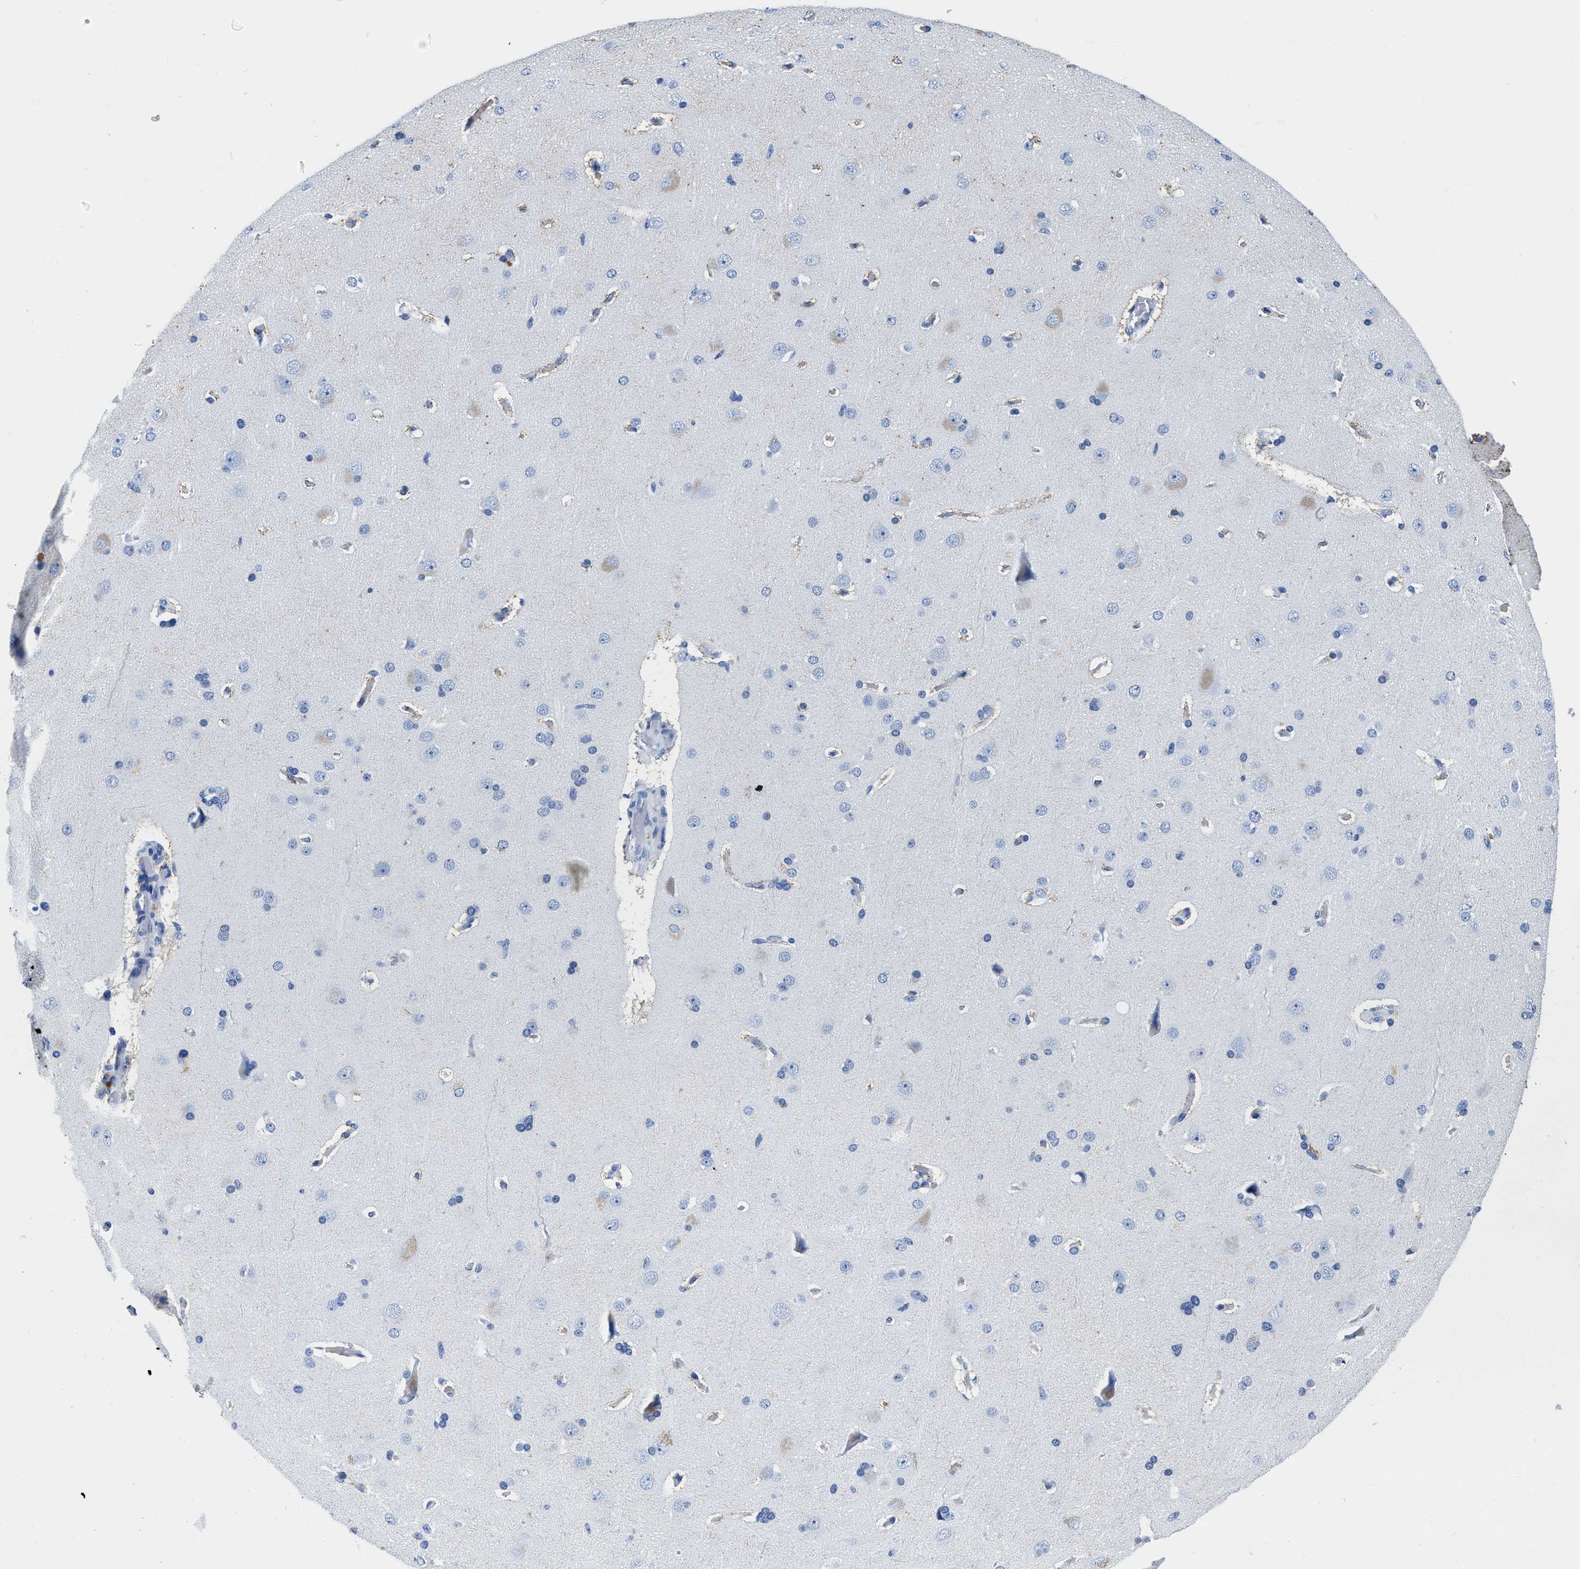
{"staining": {"intensity": "negative", "quantity": "none", "location": "none"}, "tissue": "cerebral cortex", "cell_type": "Endothelial cells", "image_type": "normal", "snomed": [{"axis": "morphology", "description": "Normal tissue, NOS"}, {"axis": "topography", "description": "Cerebral cortex"}], "caption": "Endothelial cells show no significant staining in unremarkable cerebral cortex.", "gene": "CER1", "patient": {"sex": "male", "age": 62}}